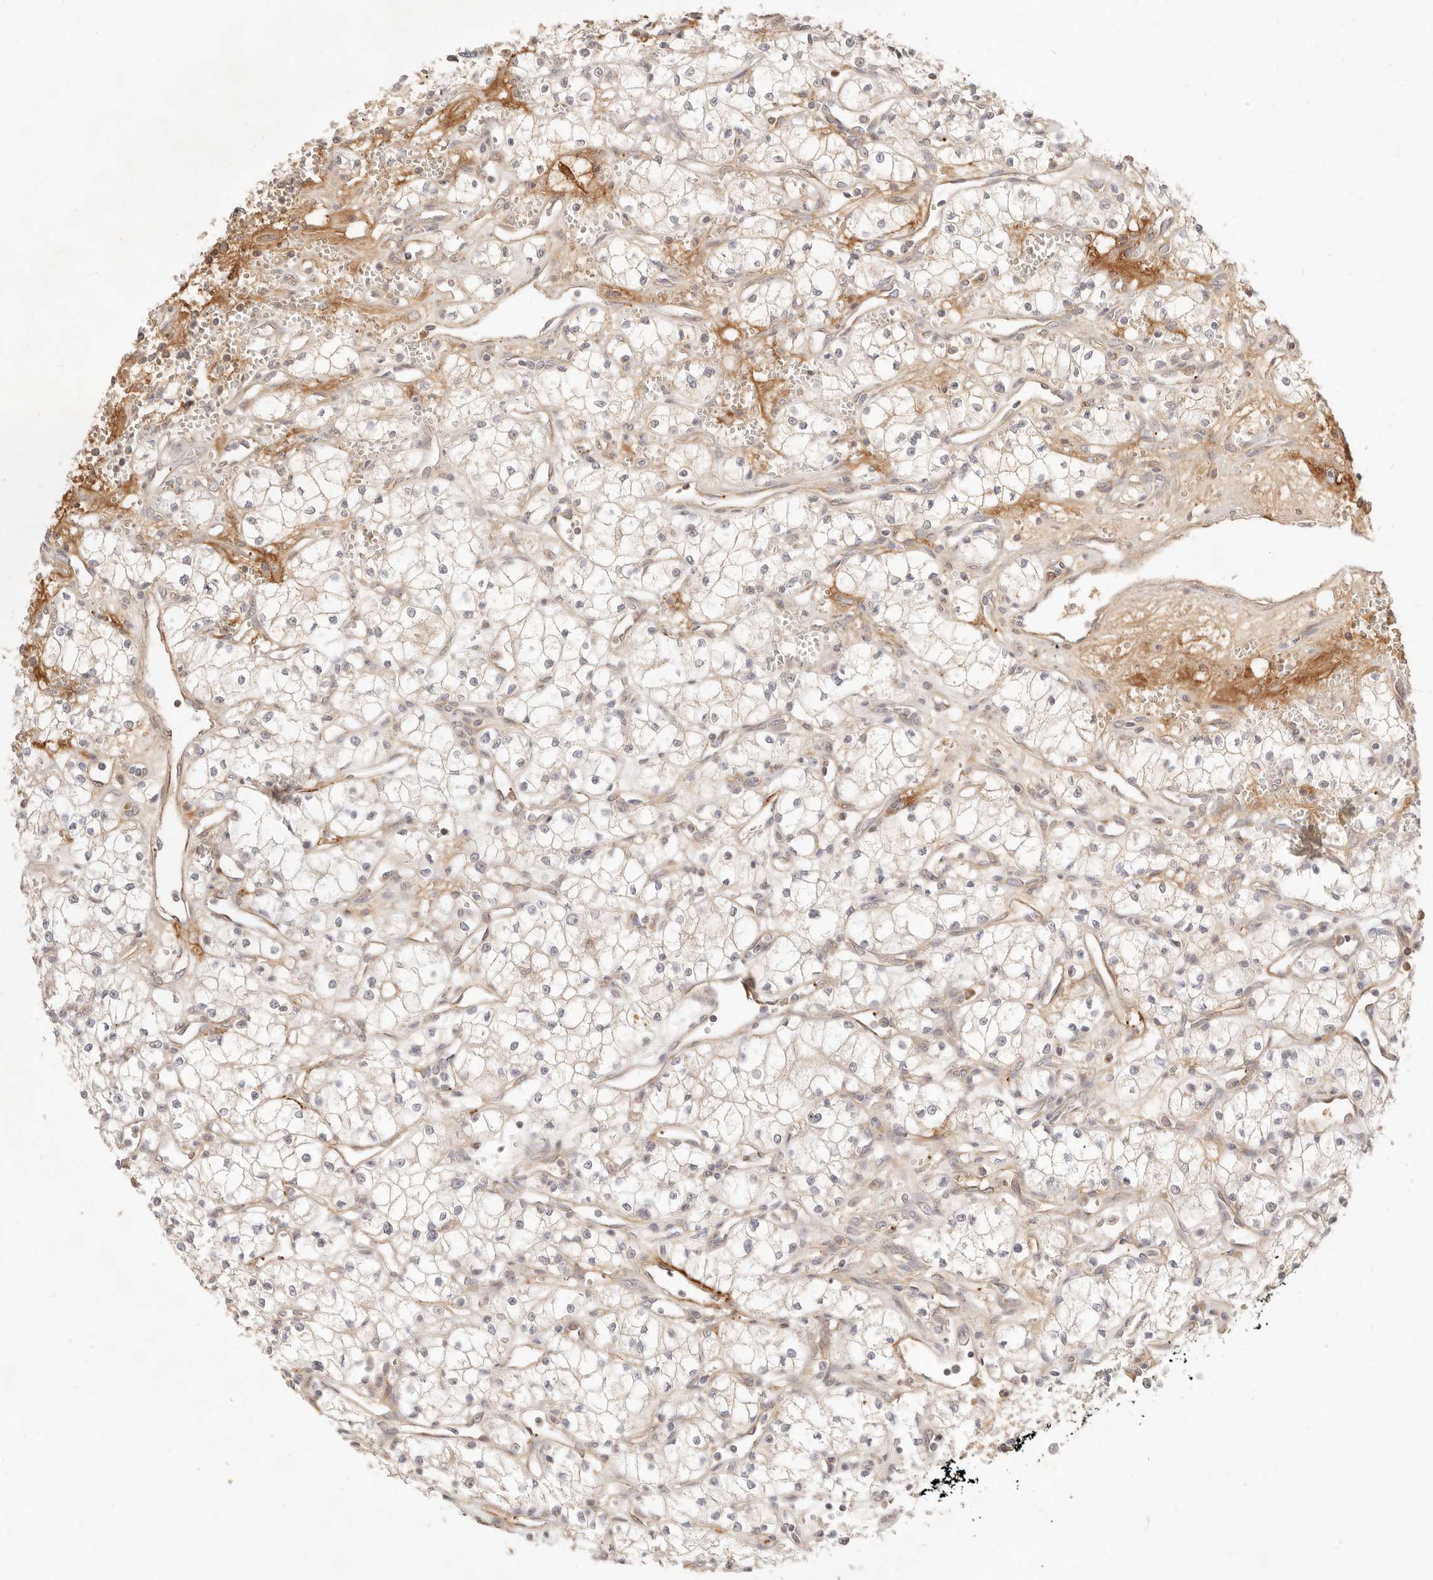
{"staining": {"intensity": "weak", "quantity": ">75%", "location": "cytoplasmic/membranous"}, "tissue": "renal cancer", "cell_type": "Tumor cells", "image_type": "cancer", "snomed": [{"axis": "morphology", "description": "Adenocarcinoma, NOS"}, {"axis": "topography", "description": "Kidney"}], "caption": "The image reveals staining of adenocarcinoma (renal), revealing weak cytoplasmic/membranous protein staining (brown color) within tumor cells.", "gene": "UBXN10", "patient": {"sex": "male", "age": 59}}